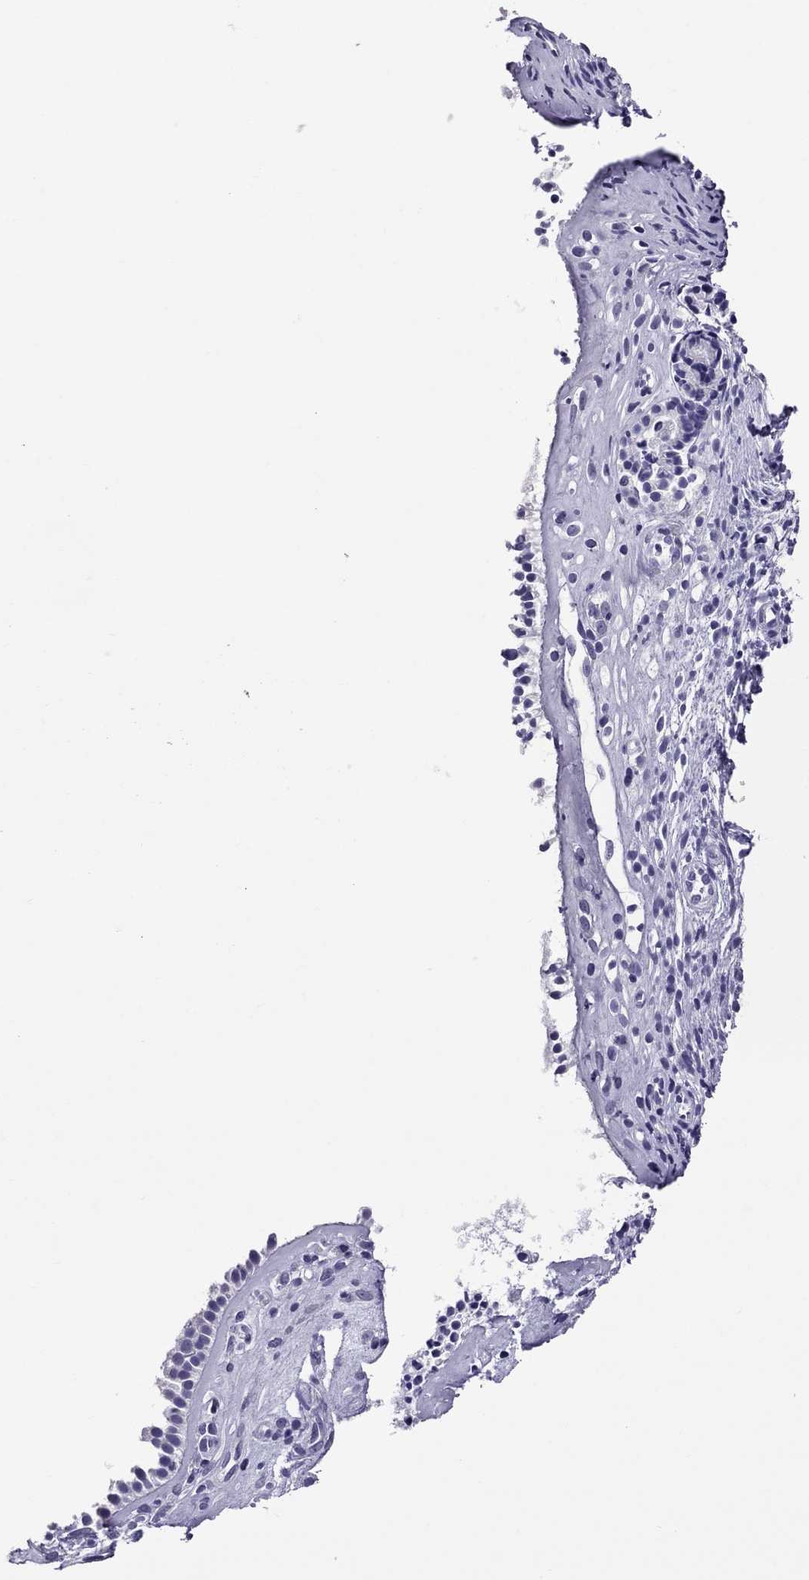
{"staining": {"intensity": "negative", "quantity": "none", "location": "none"}, "tissue": "nasopharynx", "cell_type": "Respiratory epithelial cells", "image_type": "normal", "snomed": [{"axis": "morphology", "description": "Normal tissue, NOS"}, {"axis": "topography", "description": "Nasopharynx"}], "caption": "The photomicrograph demonstrates no staining of respiratory epithelial cells in normal nasopharynx. Brightfield microscopy of IHC stained with DAB (brown) and hematoxylin (blue), captured at high magnification.", "gene": "TTLL13", "patient": {"sex": "male", "age": 29}}